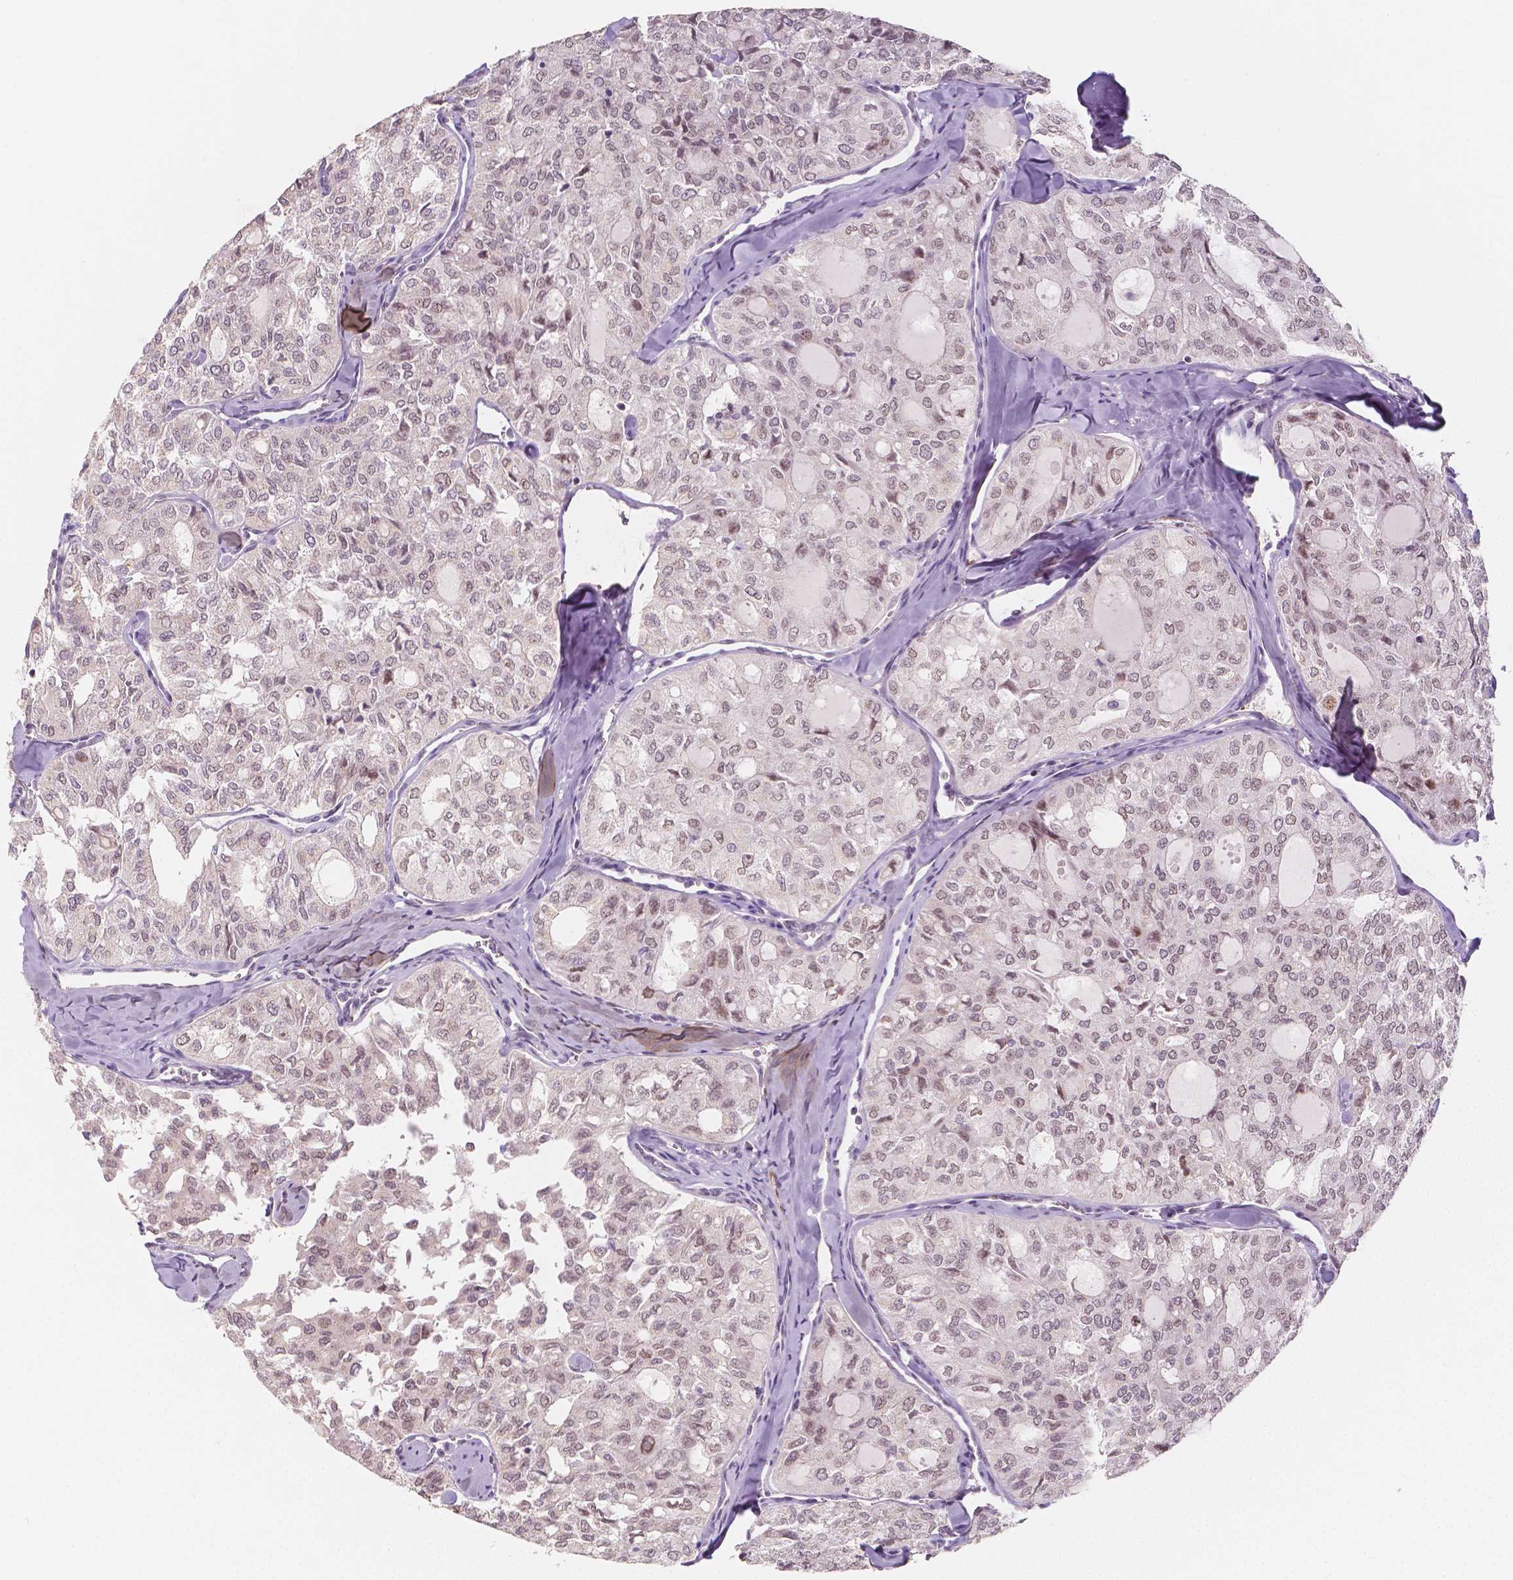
{"staining": {"intensity": "weak", "quantity": "<25%", "location": "nuclear"}, "tissue": "thyroid cancer", "cell_type": "Tumor cells", "image_type": "cancer", "snomed": [{"axis": "morphology", "description": "Follicular adenoma carcinoma, NOS"}, {"axis": "topography", "description": "Thyroid gland"}], "caption": "An immunohistochemistry photomicrograph of thyroid follicular adenoma carcinoma is shown. There is no staining in tumor cells of thyroid follicular adenoma carcinoma.", "gene": "KDM5B", "patient": {"sex": "male", "age": 75}}